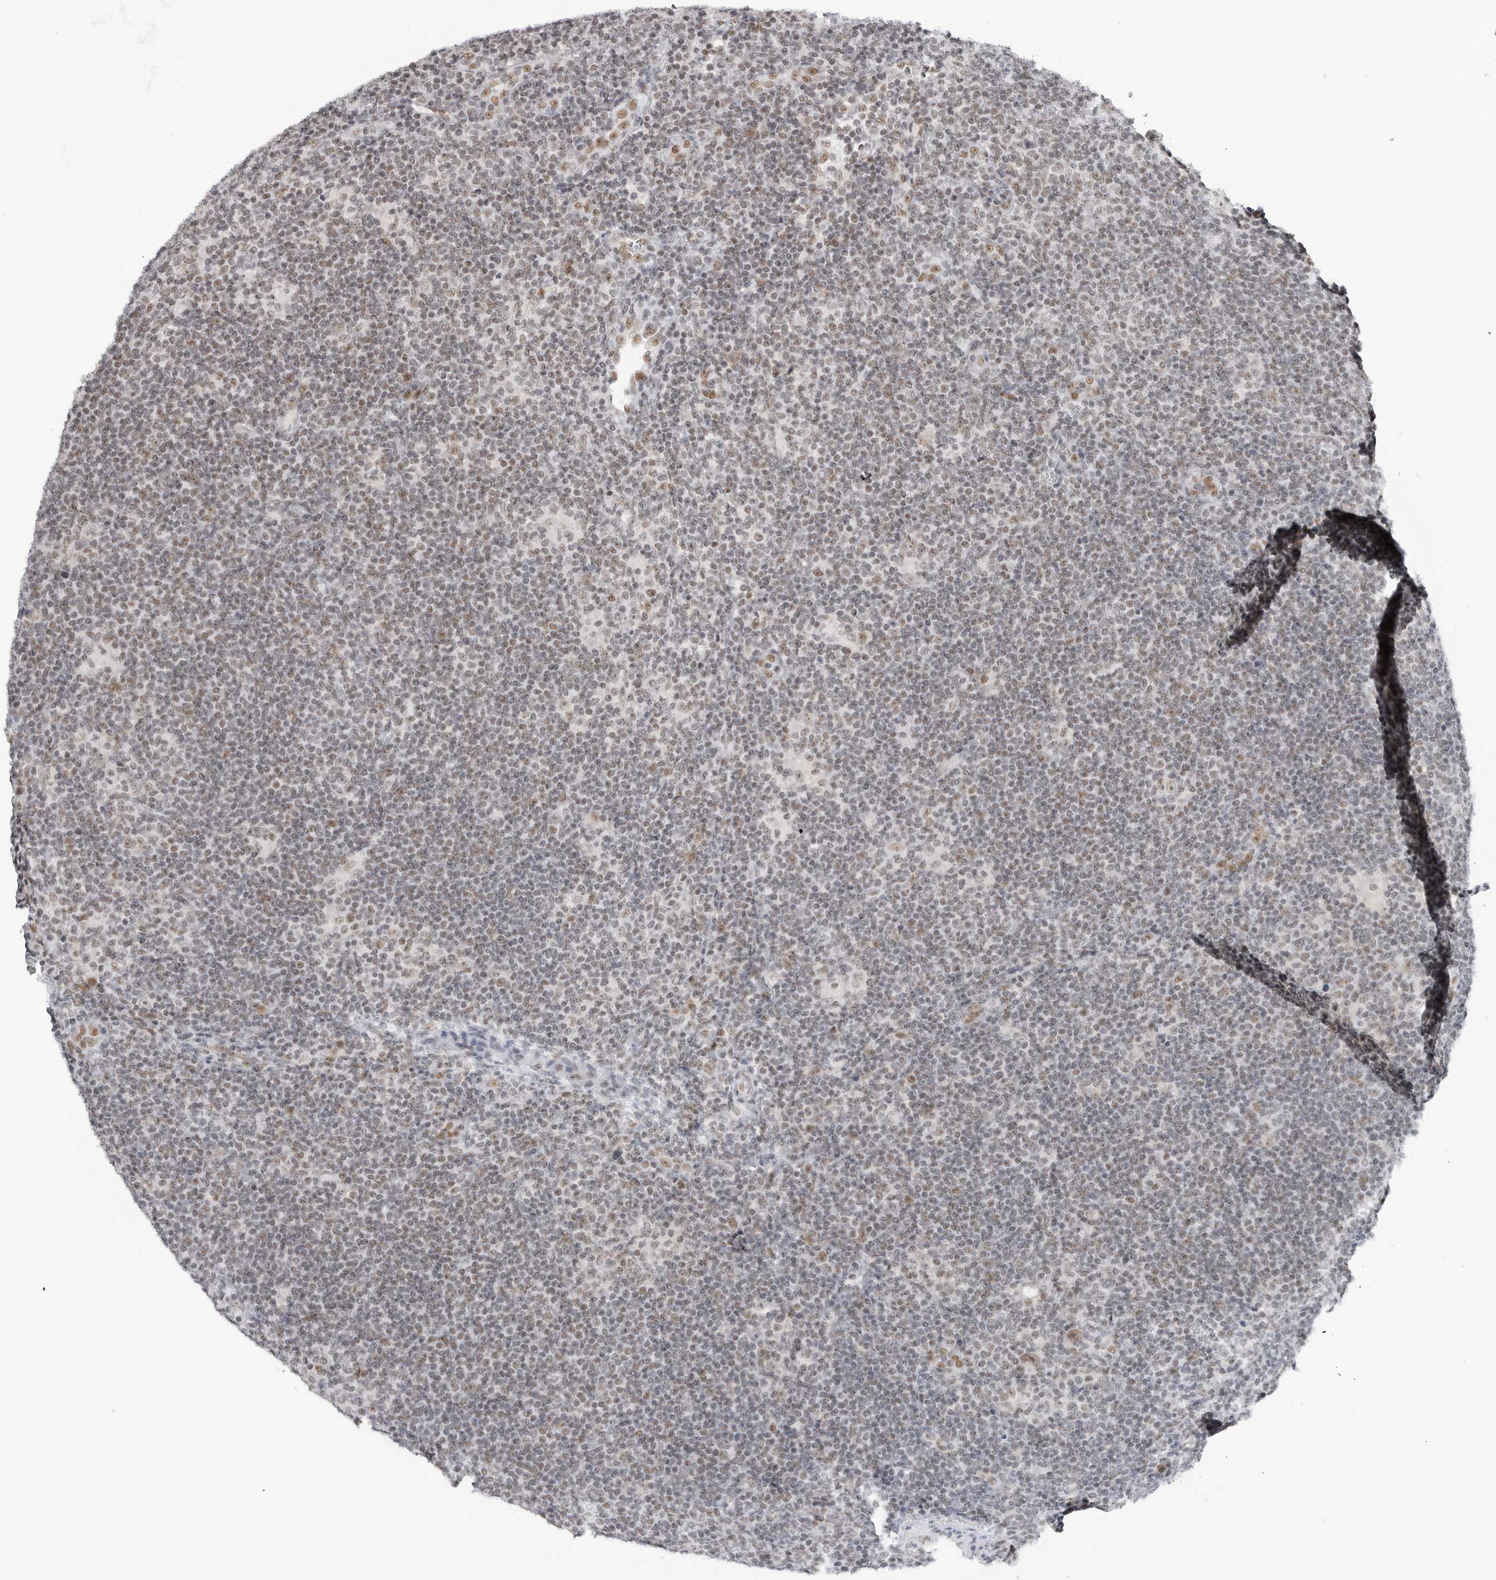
{"staining": {"intensity": "weak", "quantity": ">75%", "location": "nuclear"}, "tissue": "lymphoma", "cell_type": "Tumor cells", "image_type": "cancer", "snomed": [{"axis": "morphology", "description": "Hodgkin's disease, NOS"}, {"axis": "topography", "description": "Lymph node"}], "caption": "Immunohistochemical staining of lymphoma reveals low levels of weak nuclear positivity in approximately >75% of tumor cells.", "gene": "WRAP53", "patient": {"sex": "female", "age": 57}}